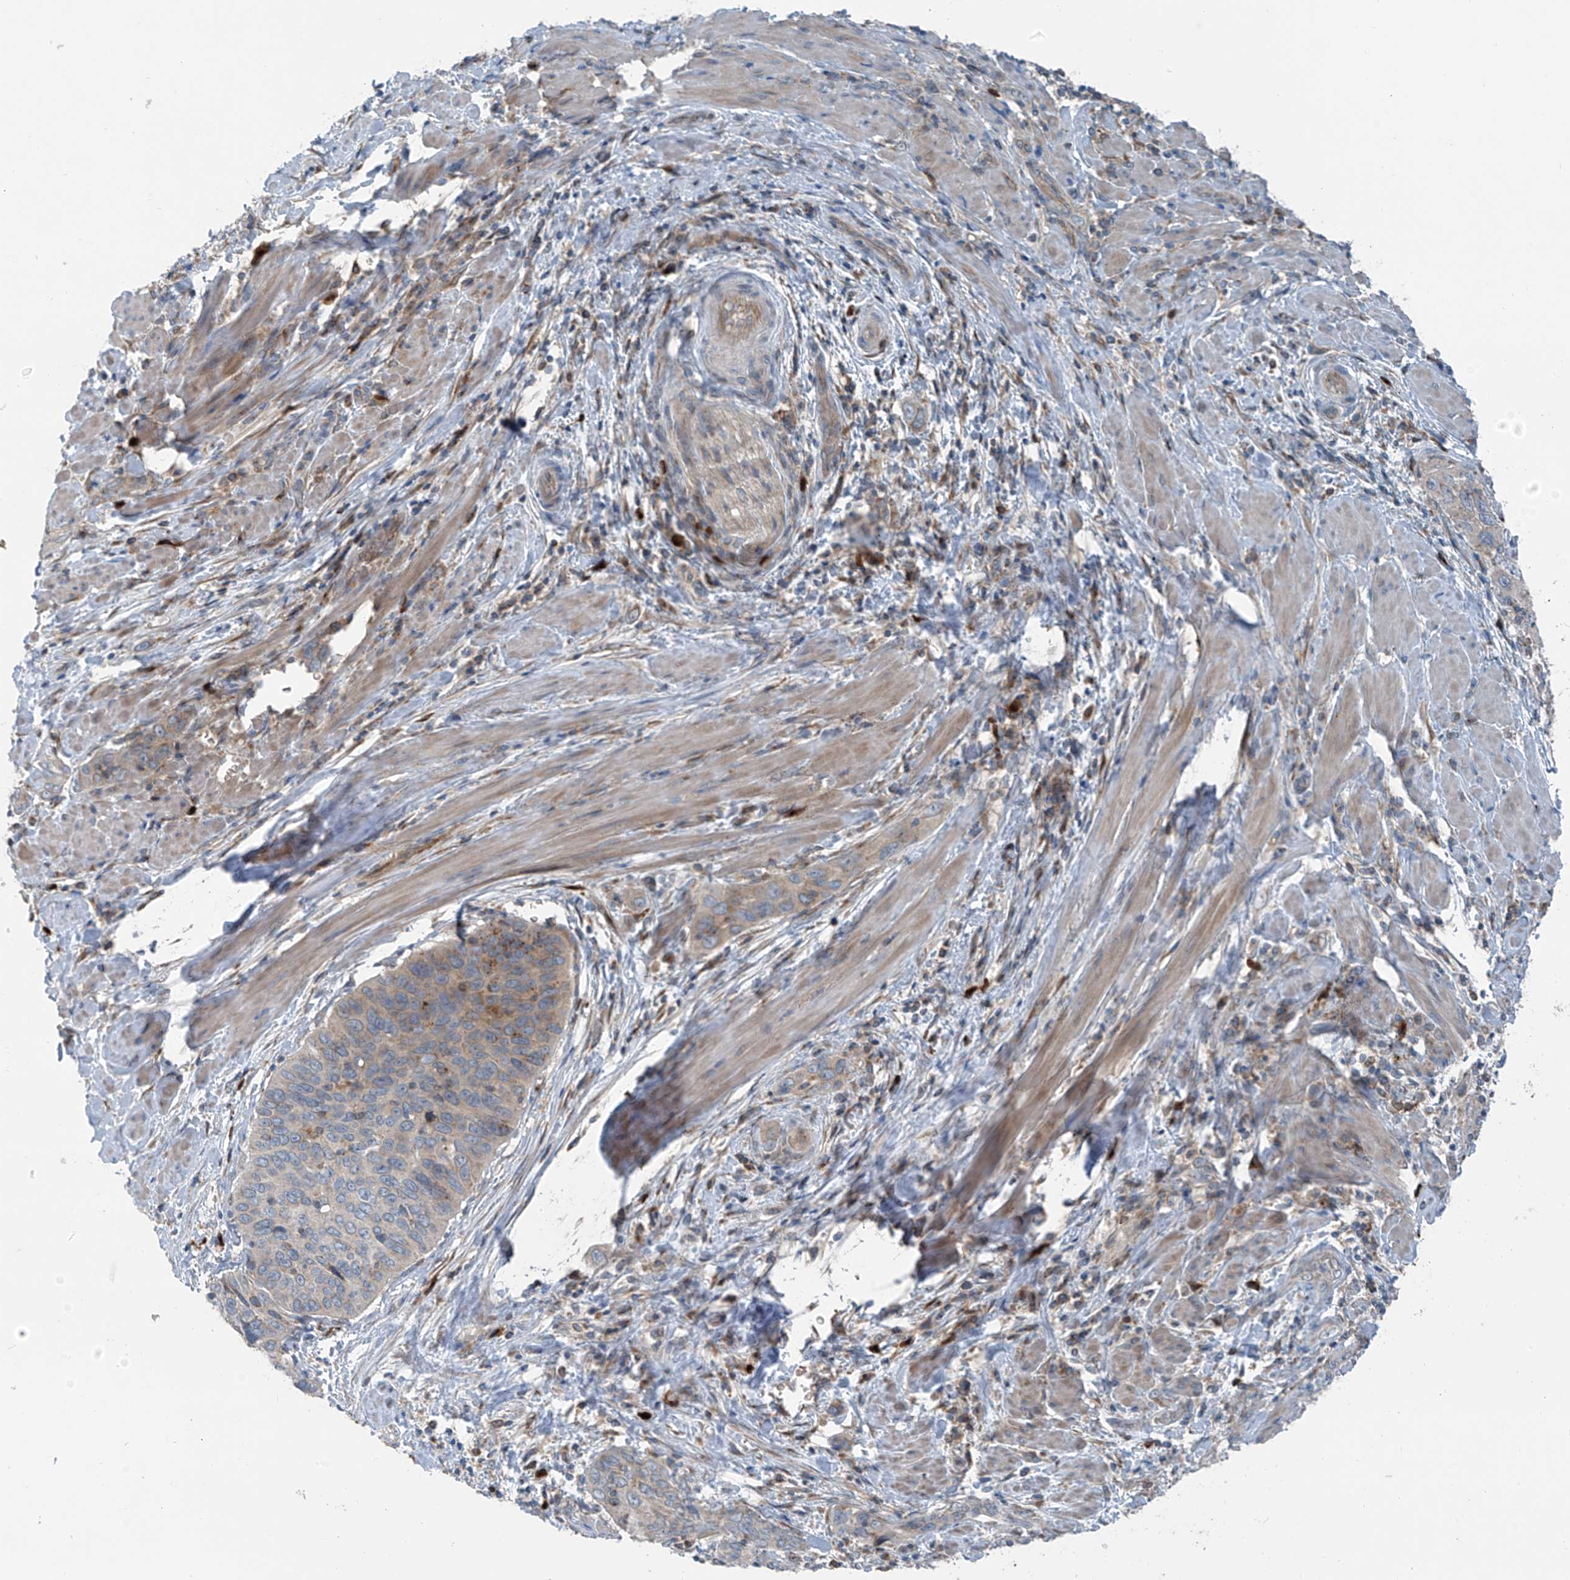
{"staining": {"intensity": "negative", "quantity": "none", "location": "none"}, "tissue": "cervical cancer", "cell_type": "Tumor cells", "image_type": "cancer", "snomed": [{"axis": "morphology", "description": "Squamous cell carcinoma, NOS"}, {"axis": "topography", "description": "Cervix"}], "caption": "This is an immunohistochemistry histopathology image of human cervical cancer. There is no staining in tumor cells.", "gene": "SLC12A6", "patient": {"sex": "female", "age": 60}}